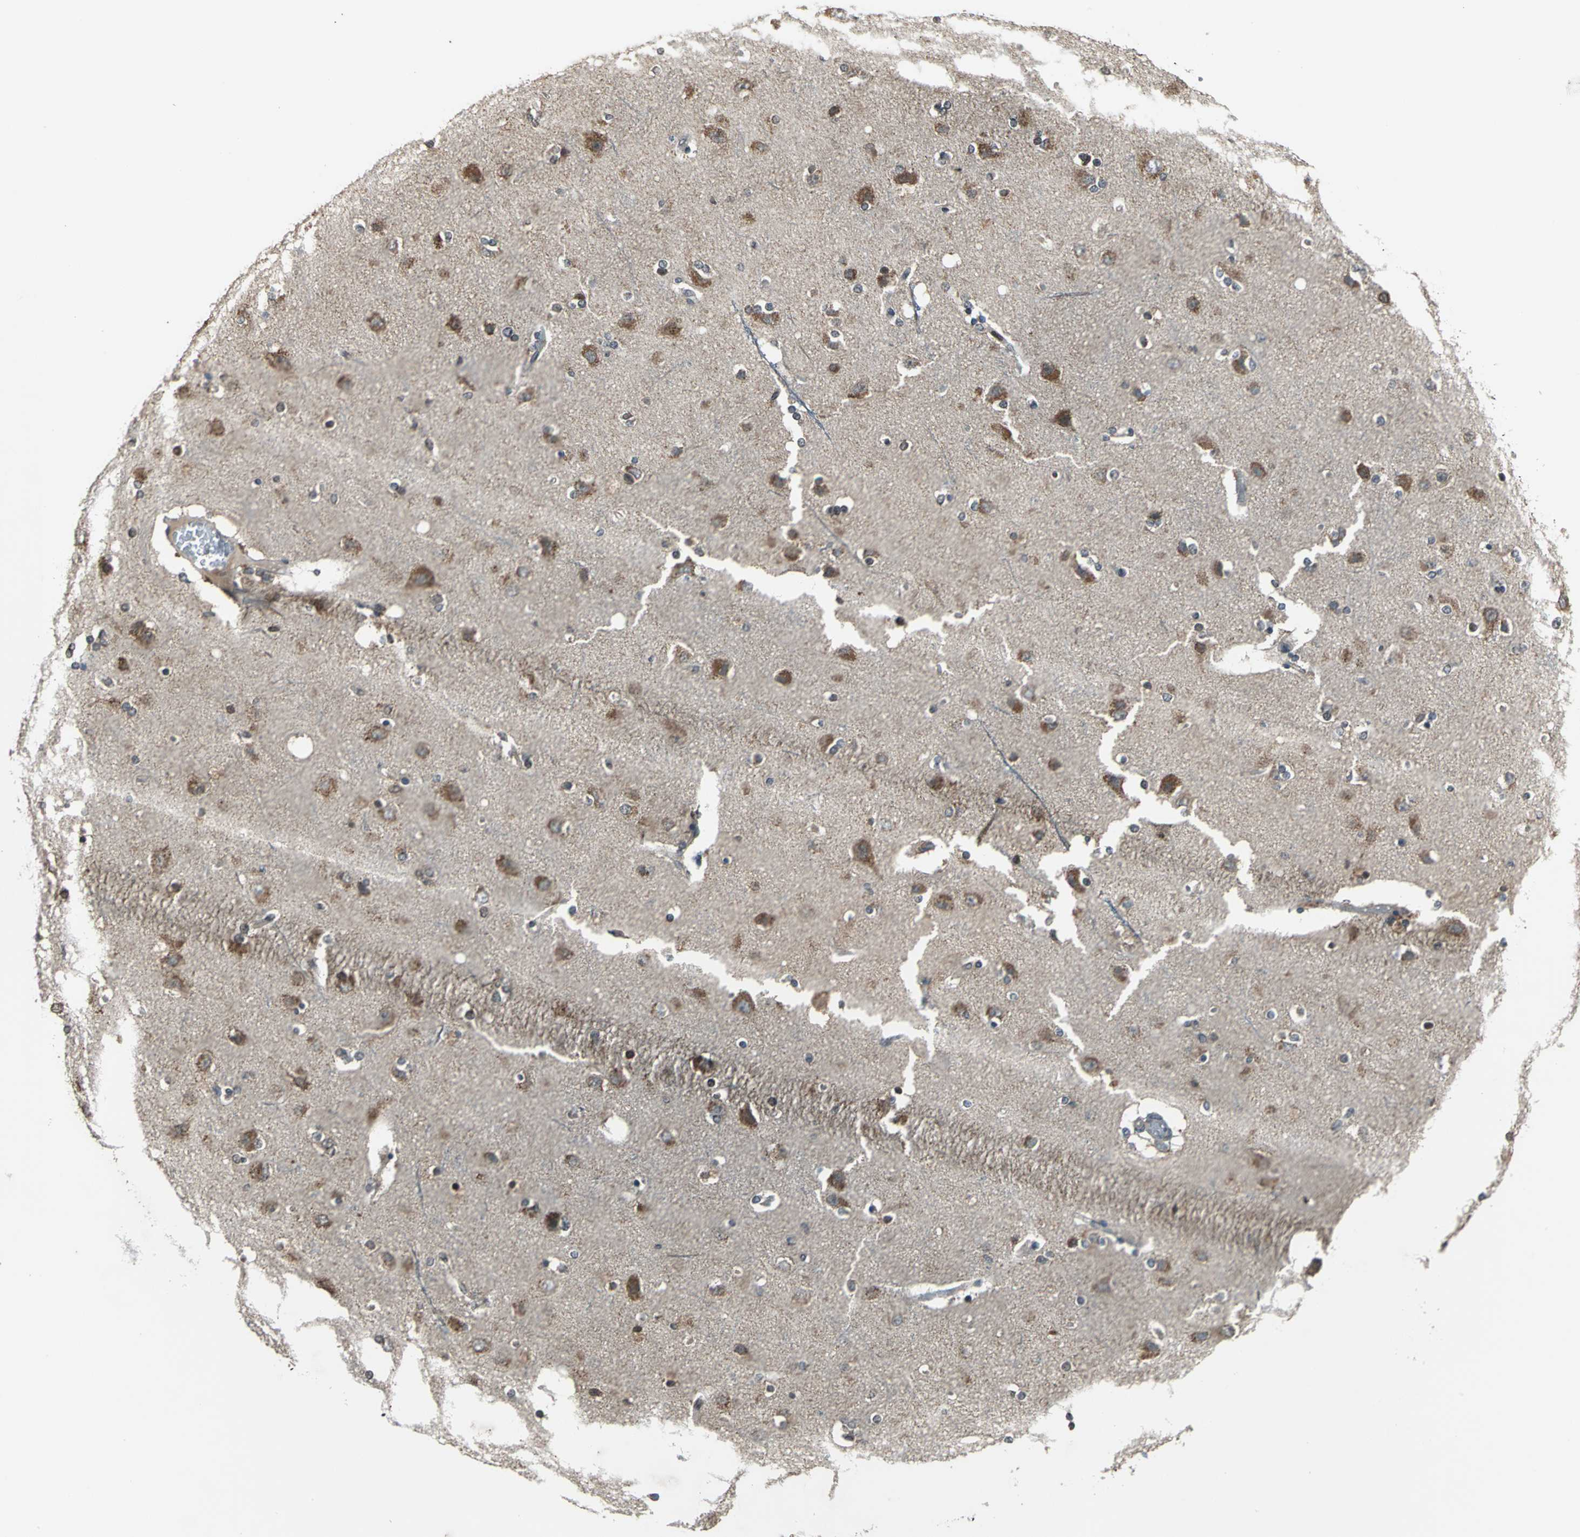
{"staining": {"intensity": "negative", "quantity": "none", "location": "none"}, "tissue": "cerebral cortex", "cell_type": "Endothelial cells", "image_type": "normal", "snomed": [{"axis": "morphology", "description": "Normal tissue, NOS"}, {"axis": "topography", "description": "Cerebral cortex"}], "caption": "Image shows no protein positivity in endothelial cells of normal cerebral cortex. (Stains: DAB immunohistochemistry (IHC) with hematoxylin counter stain, Microscopy: brightfield microscopy at high magnification).", "gene": "TRAK1", "patient": {"sex": "female", "age": 54}}